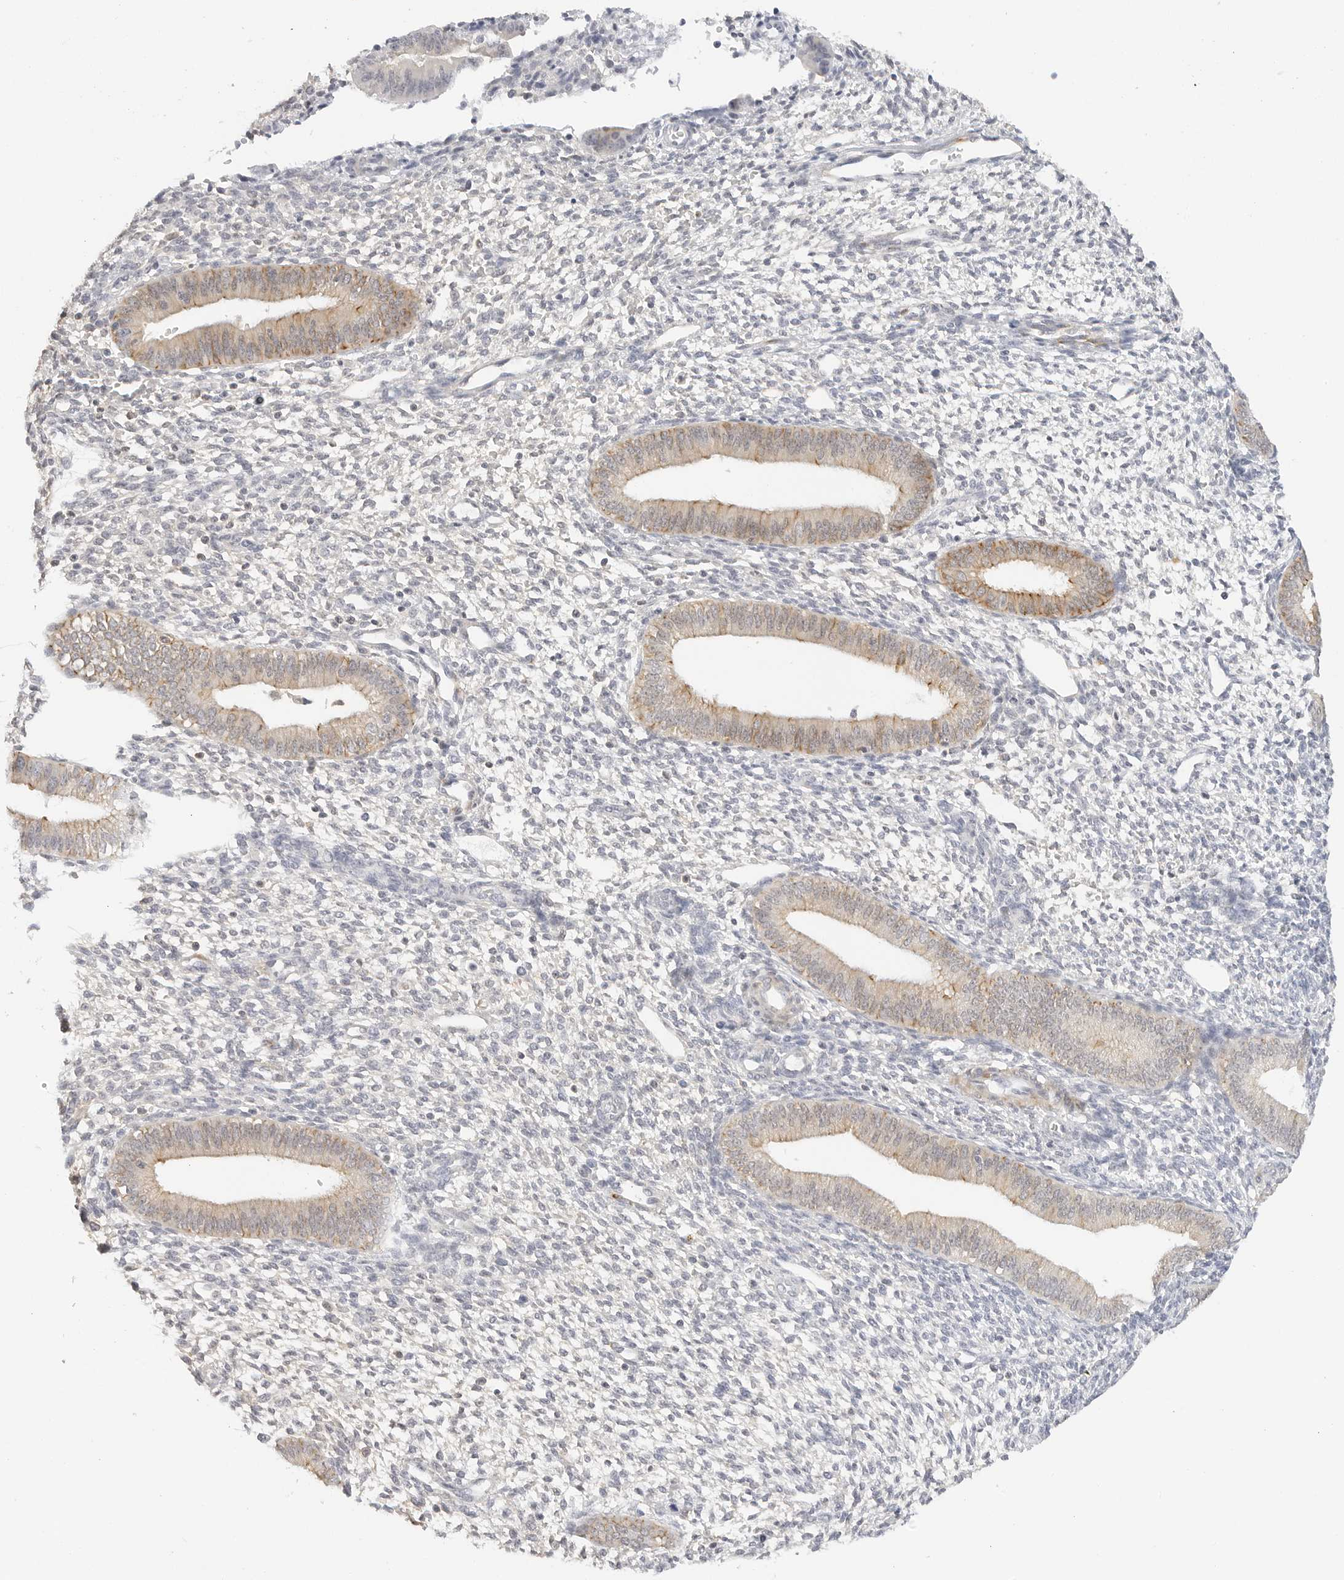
{"staining": {"intensity": "negative", "quantity": "none", "location": "none"}, "tissue": "endometrium", "cell_type": "Cells in endometrial stroma", "image_type": "normal", "snomed": [{"axis": "morphology", "description": "Normal tissue, NOS"}, {"axis": "topography", "description": "Endometrium"}], "caption": "Image shows no protein expression in cells in endometrial stroma of benign endometrium. Brightfield microscopy of immunohistochemistry (IHC) stained with DAB (3,3'-diaminobenzidine) (brown) and hematoxylin (blue), captured at high magnification.", "gene": "PCDH19", "patient": {"sex": "female", "age": 46}}